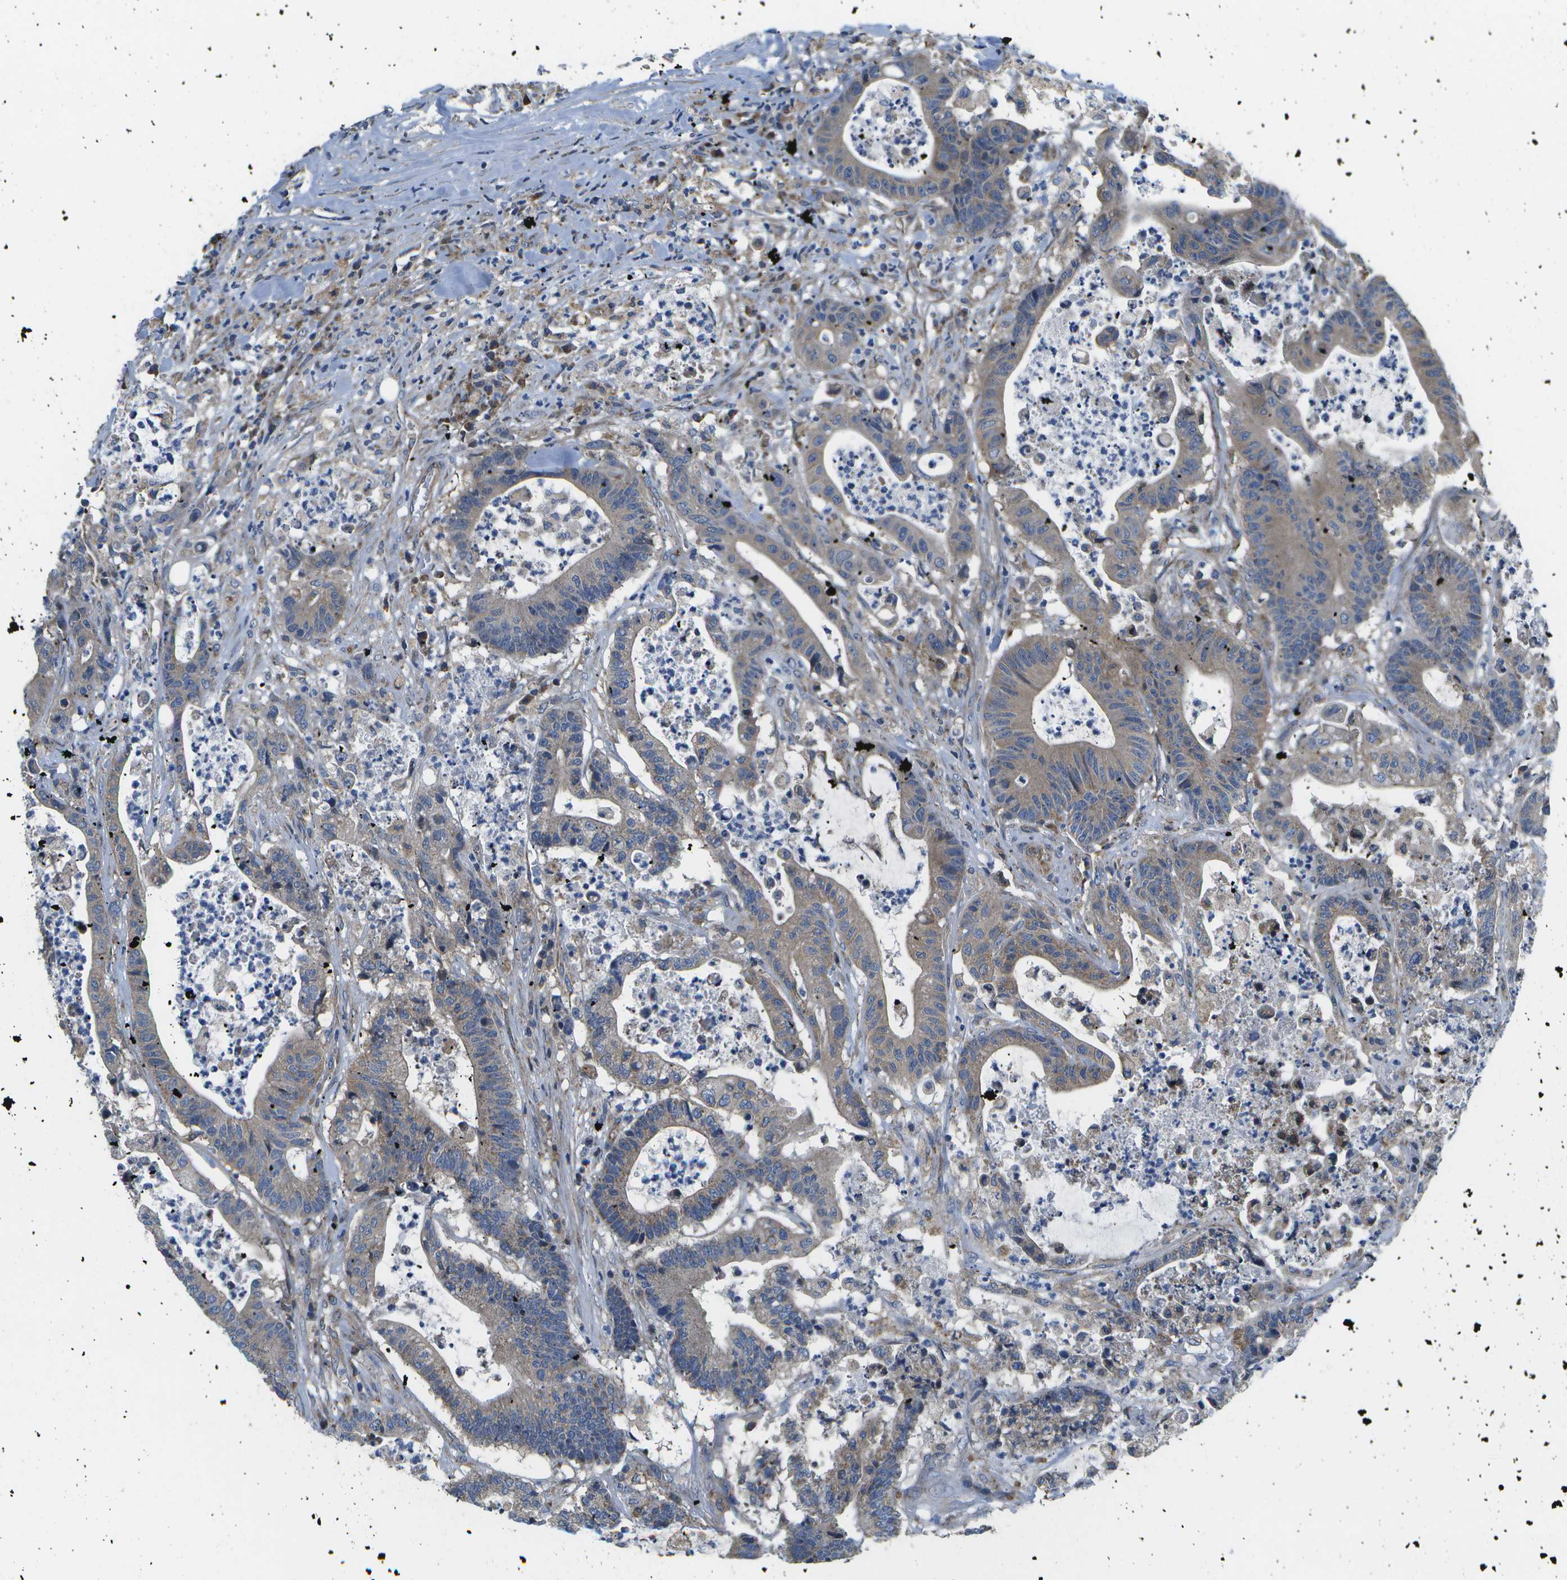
{"staining": {"intensity": "weak", "quantity": ">75%", "location": "cytoplasmic/membranous"}, "tissue": "colorectal cancer", "cell_type": "Tumor cells", "image_type": "cancer", "snomed": [{"axis": "morphology", "description": "Adenocarcinoma, NOS"}, {"axis": "topography", "description": "Colon"}], "caption": "Adenocarcinoma (colorectal) stained for a protein (brown) displays weak cytoplasmic/membranous positive expression in approximately >75% of tumor cells.", "gene": "MVK", "patient": {"sex": "female", "age": 84}}